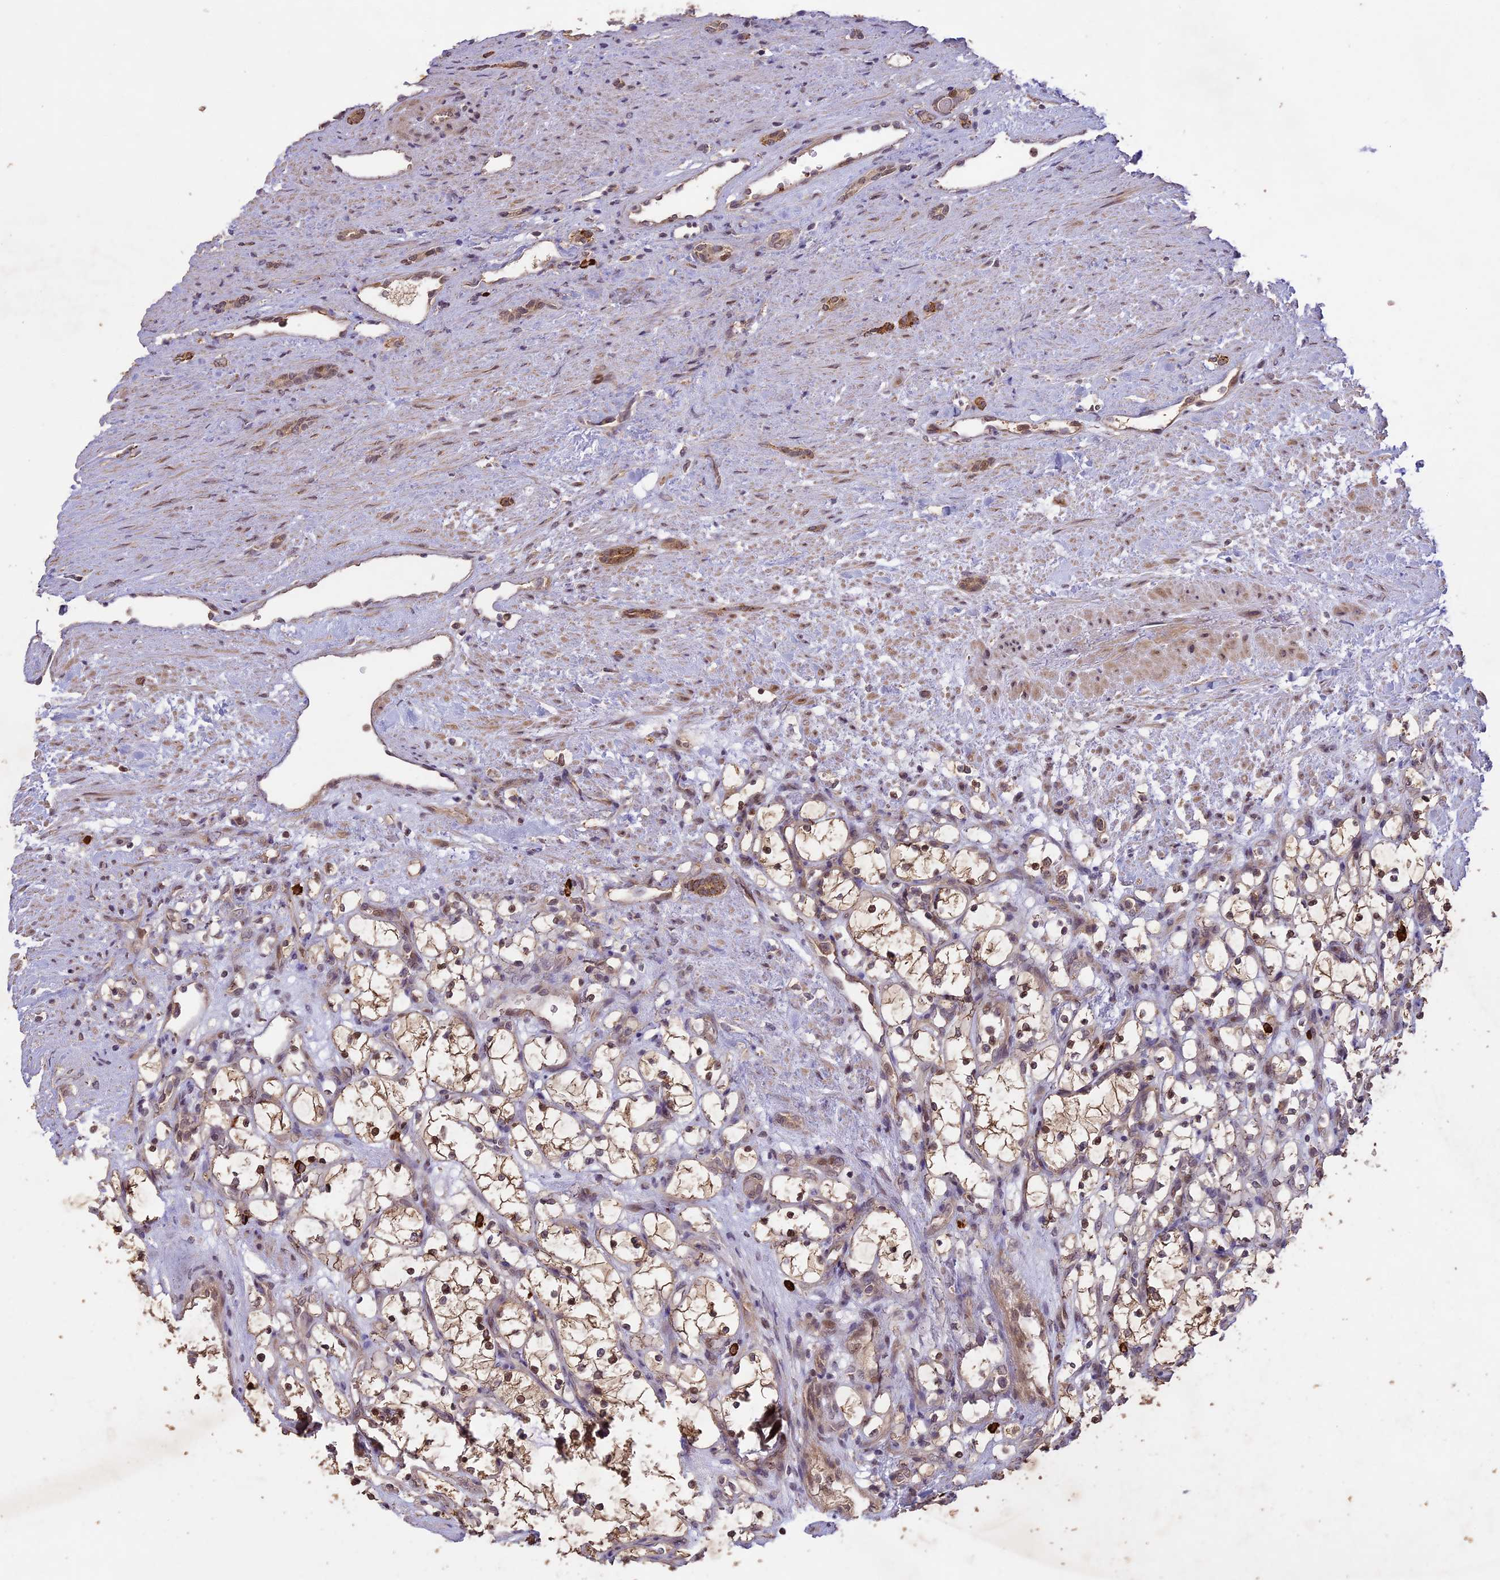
{"staining": {"intensity": "moderate", "quantity": ">75%", "location": "cytoplasmic/membranous,nuclear"}, "tissue": "renal cancer", "cell_type": "Tumor cells", "image_type": "cancer", "snomed": [{"axis": "morphology", "description": "Adenocarcinoma, NOS"}, {"axis": "topography", "description": "Kidney"}], "caption": "Immunohistochemistry (IHC) (DAB) staining of human adenocarcinoma (renal) exhibits moderate cytoplasmic/membranous and nuclear protein staining in about >75% of tumor cells.", "gene": "TIGD7", "patient": {"sex": "female", "age": 69}}